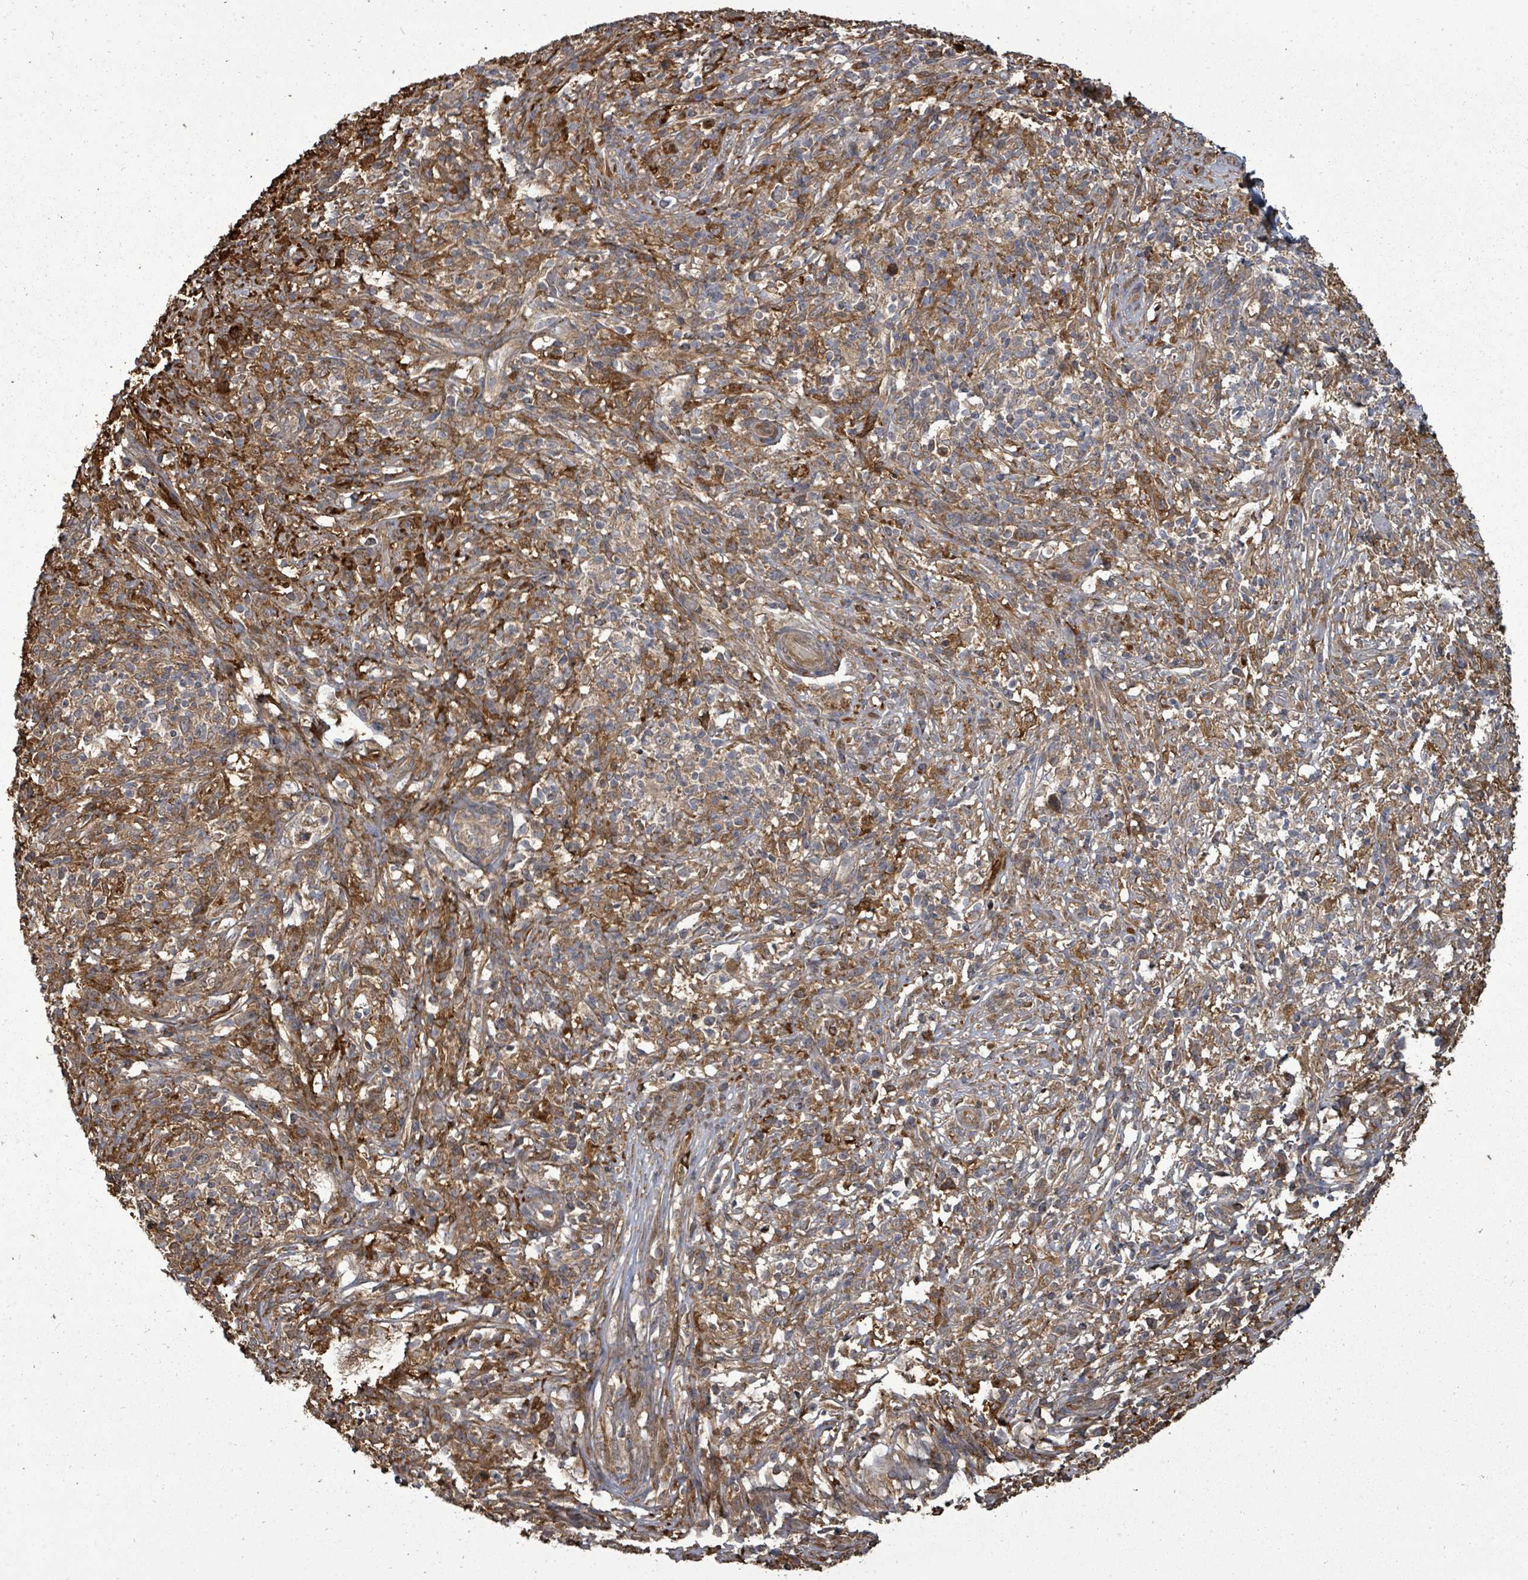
{"staining": {"intensity": "weak", "quantity": ">75%", "location": "cytoplasmic/membranous"}, "tissue": "melanoma", "cell_type": "Tumor cells", "image_type": "cancer", "snomed": [{"axis": "morphology", "description": "Malignant melanoma, NOS"}, {"axis": "topography", "description": "Skin"}], "caption": "A high-resolution micrograph shows immunohistochemistry (IHC) staining of malignant melanoma, which shows weak cytoplasmic/membranous positivity in approximately >75% of tumor cells. Using DAB (brown) and hematoxylin (blue) stains, captured at high magnification using brightfield microscopy.", "gene": "EIF3C", "patient": {"sex": "male", "age": 66}}